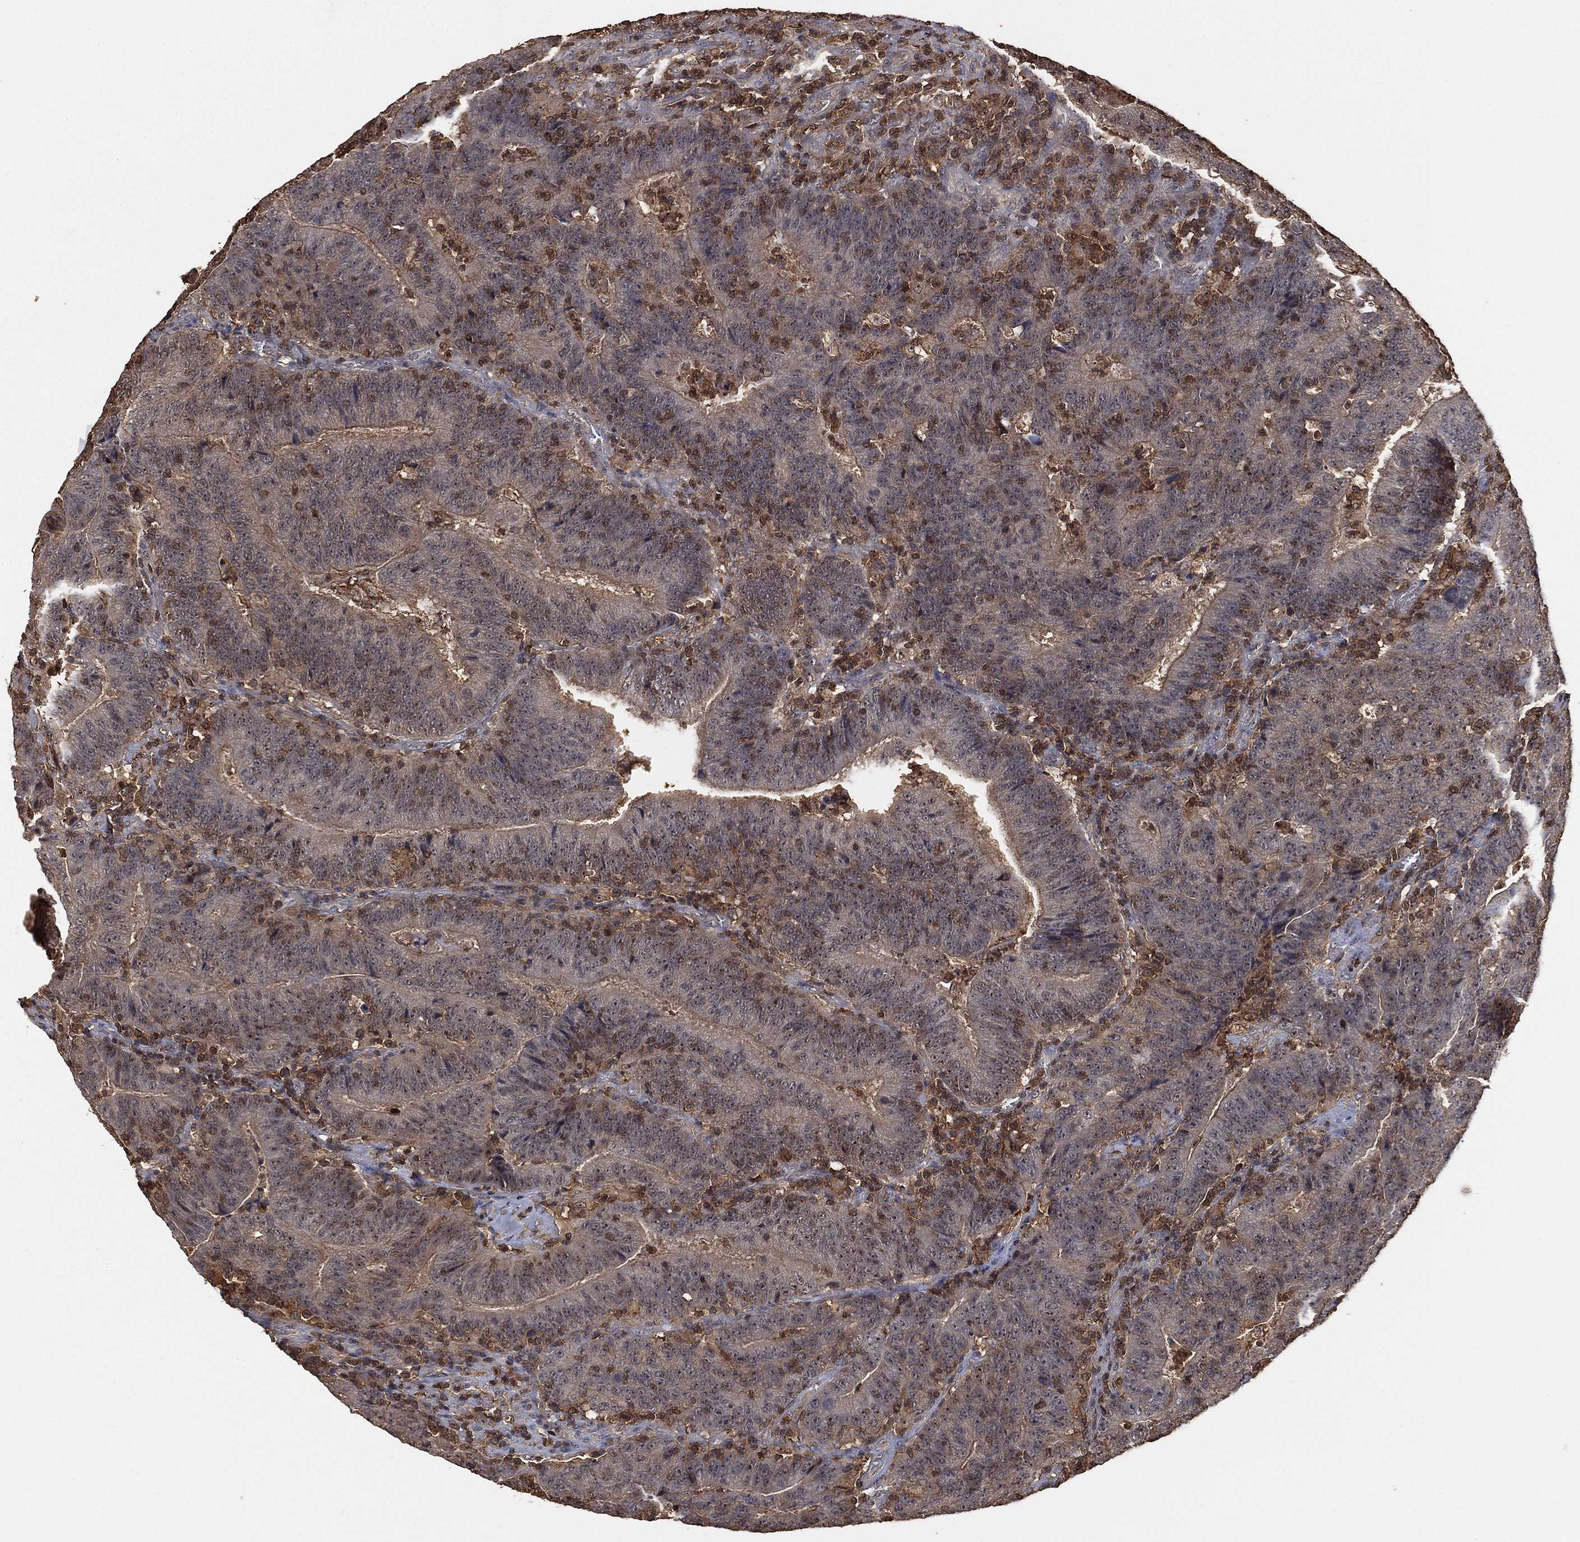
{"staining": {"intensity": "moderate", "quantity": "<25%", "location": "nuclear"}, "tissue": "colorectal cancer", "cell_type": "Tumor cells", "image_type": "cancer", "snomed": [{"axis": "morphology", "description": "Adenocarcinoma, NOS"}, {"axis": "topography", "description": "Colon"}], "caption": "Tumor cells reveal low levels of moderate nuclear expression in approximately <25% of cells in colorectal cancer.", "gene": "CRYL1", "patient": {"sex": "female", "age": 75}}